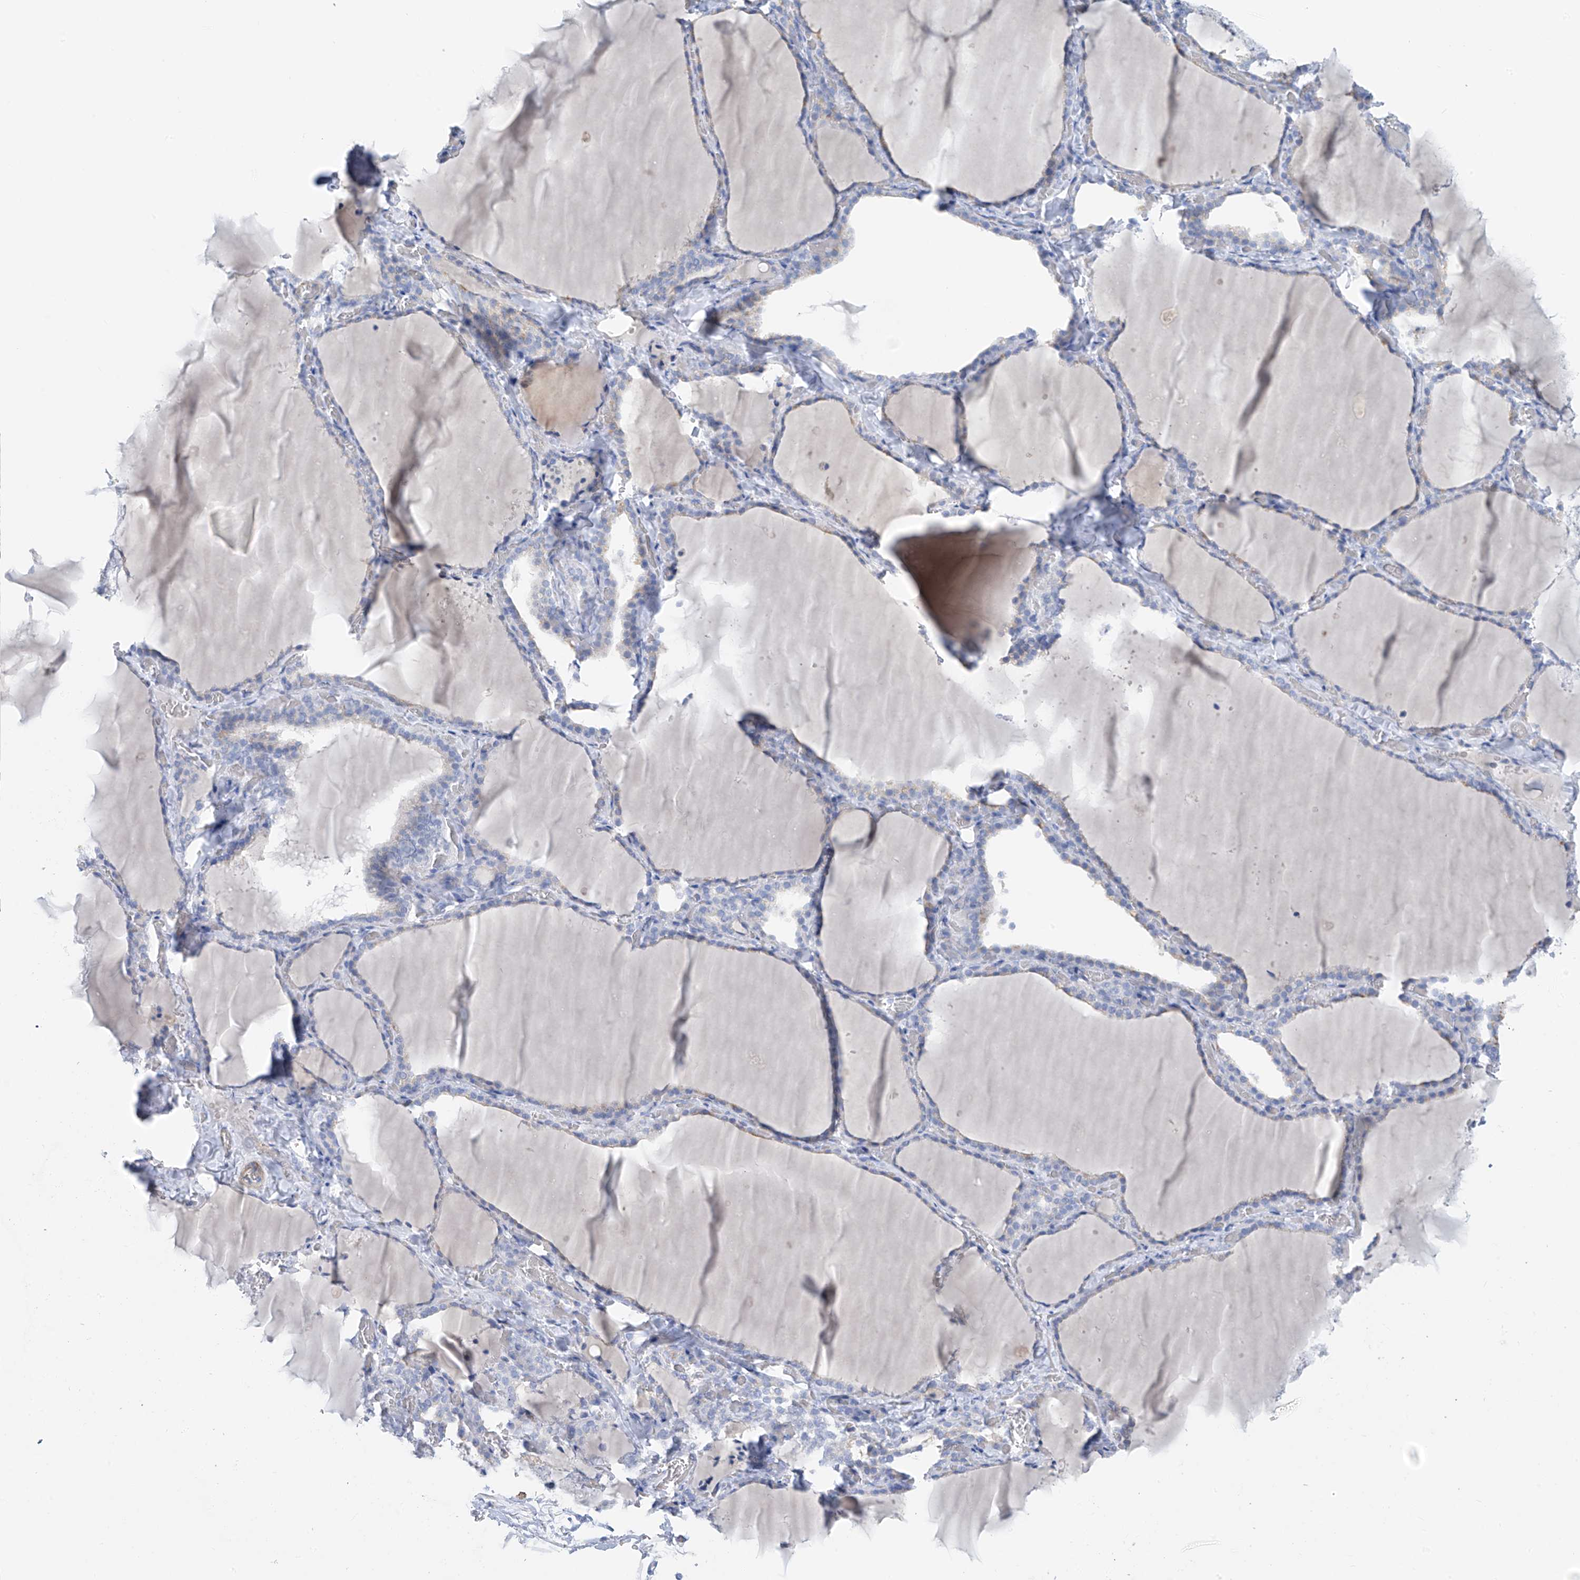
{"staining": {"intensity": "moderate", "quantity": "<25%", "location": "cytoplasmic/membranous"}, "tissue": "thyroid gland", "cell_type": "Glandular cells", "image_type": "normal", "snomed": [{"axis": "morphology", "description": "Normal tissue, NOS"}, {"axis": "topography", "description": "Thyroid gland"}], "caption": "A low amount of moderate cytoplasmic/membranous expression is identified in approximately <25% of glandular cells in unremarkable thyroid gland.", "gene": "GLMP", "patient": {"sex": "female", "age": 22}}